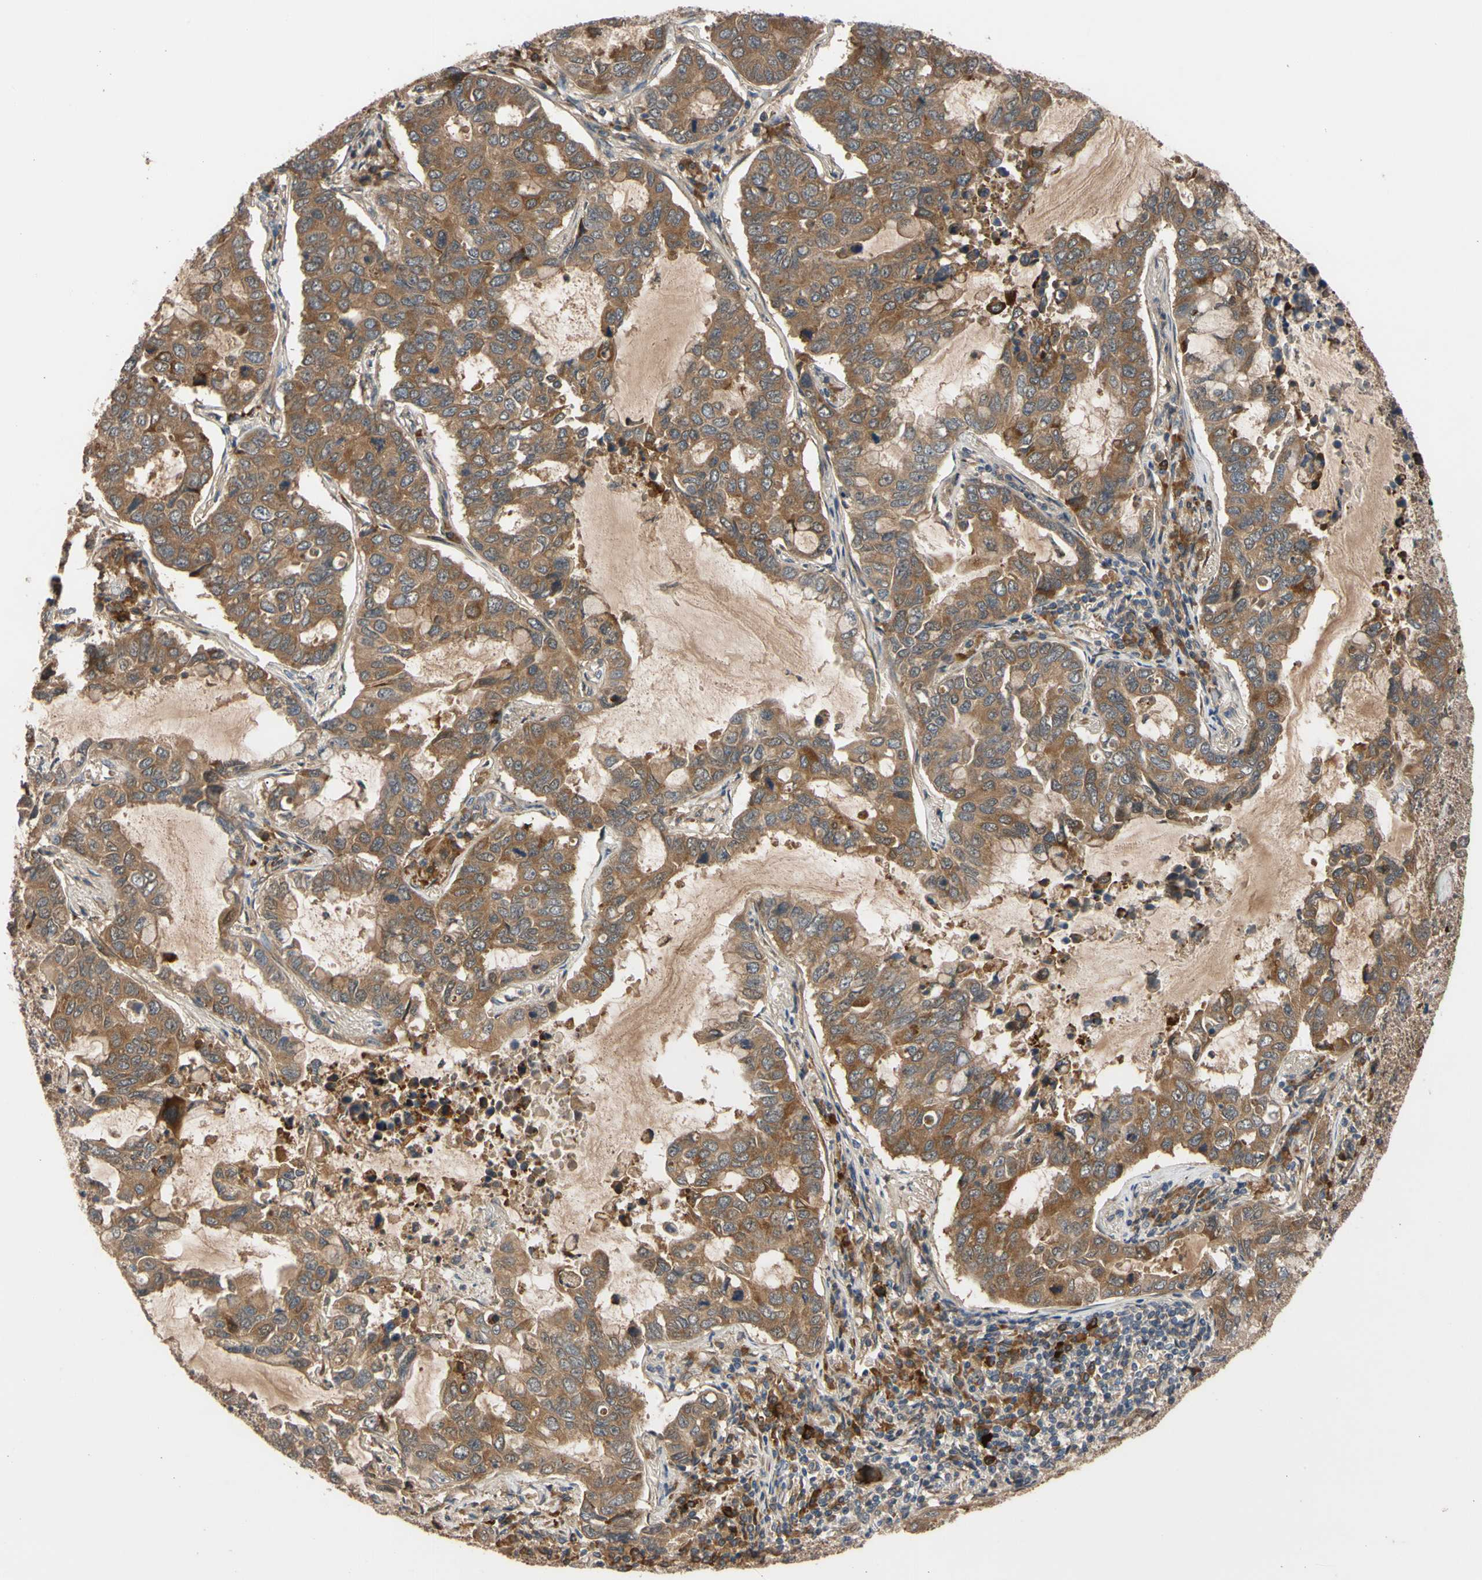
{"staining": {"intensity": "strong", "quantity": ">75%", "location": "cytoplasmic/membranous"}, "tissue": "lung cancer", "cell_type": "Tumor cells", "image_type": "cancer", "snomed": [{"axis": "morphology", "description": "Adenocarcinoma, NOS"}, {"axis": "topography", "description": "Lung"}], "caption": "Immunohistochemical staining of lung cancer (adenocarcinoma) reveals high levels of strong cytoplasmic/membranous expression in approximately >75% of tumor cells.", "gene": "CYTIP", "patient": {"sex": "male", "age": 64}}